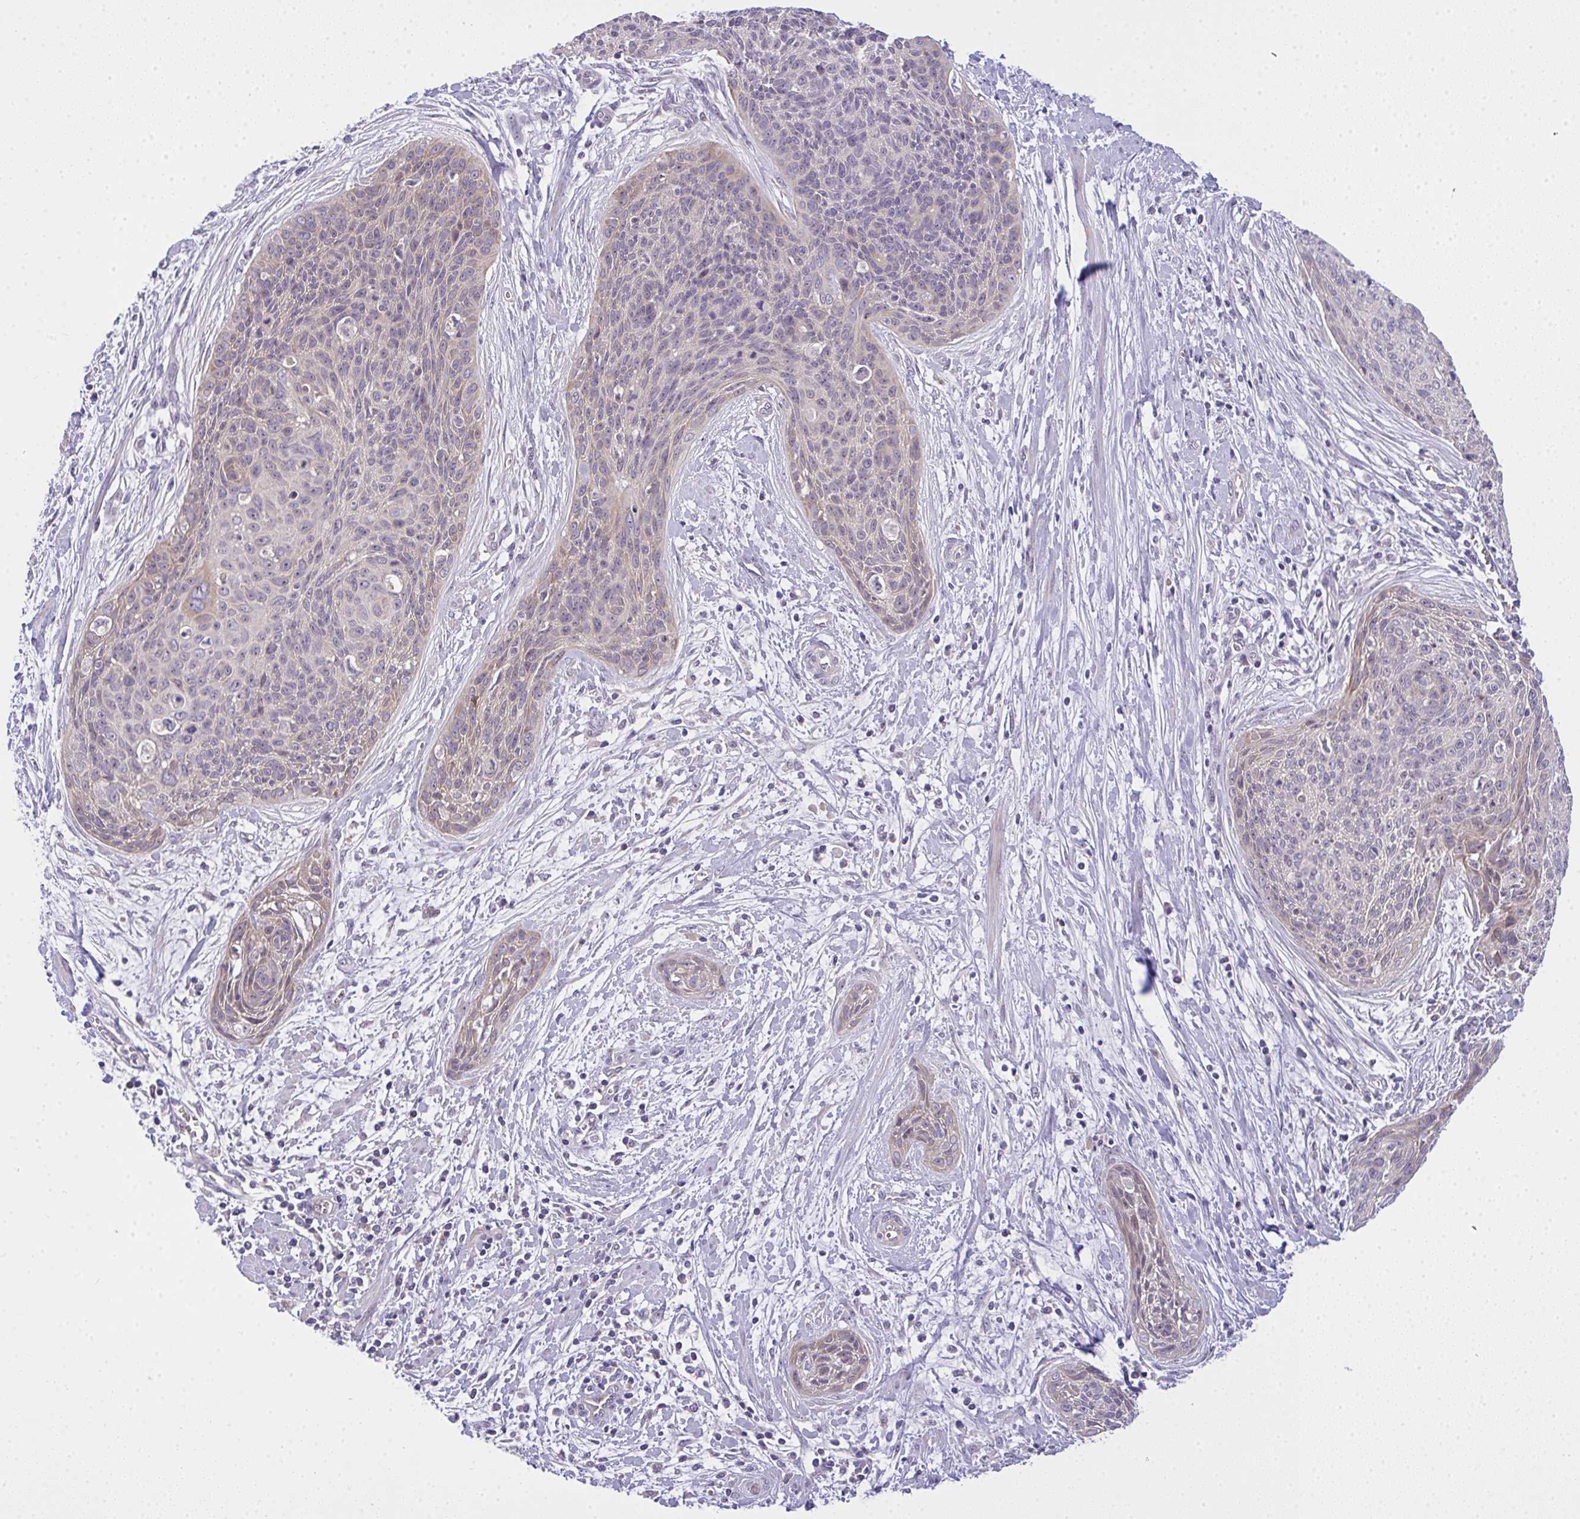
{"staining": {"intensity": "weak", "quantity": "<25%", "location": "cytoplasmic/membranous"}, "tissue": "cervical cancer", "cell_type": "Tumor cells", "image_type": "cancer", "snomed": [{"axis": "morphology", "description": "Squamous cell carcinoma, NOS"}, {"axis": "topography", "description": "Cervix"}], "caption": "The micrograph demonstrates no significant positivity in tumor cells of cervical cancer.", "gene": "NT5C1A", "patient": {"sex": "female", "age": 55}}